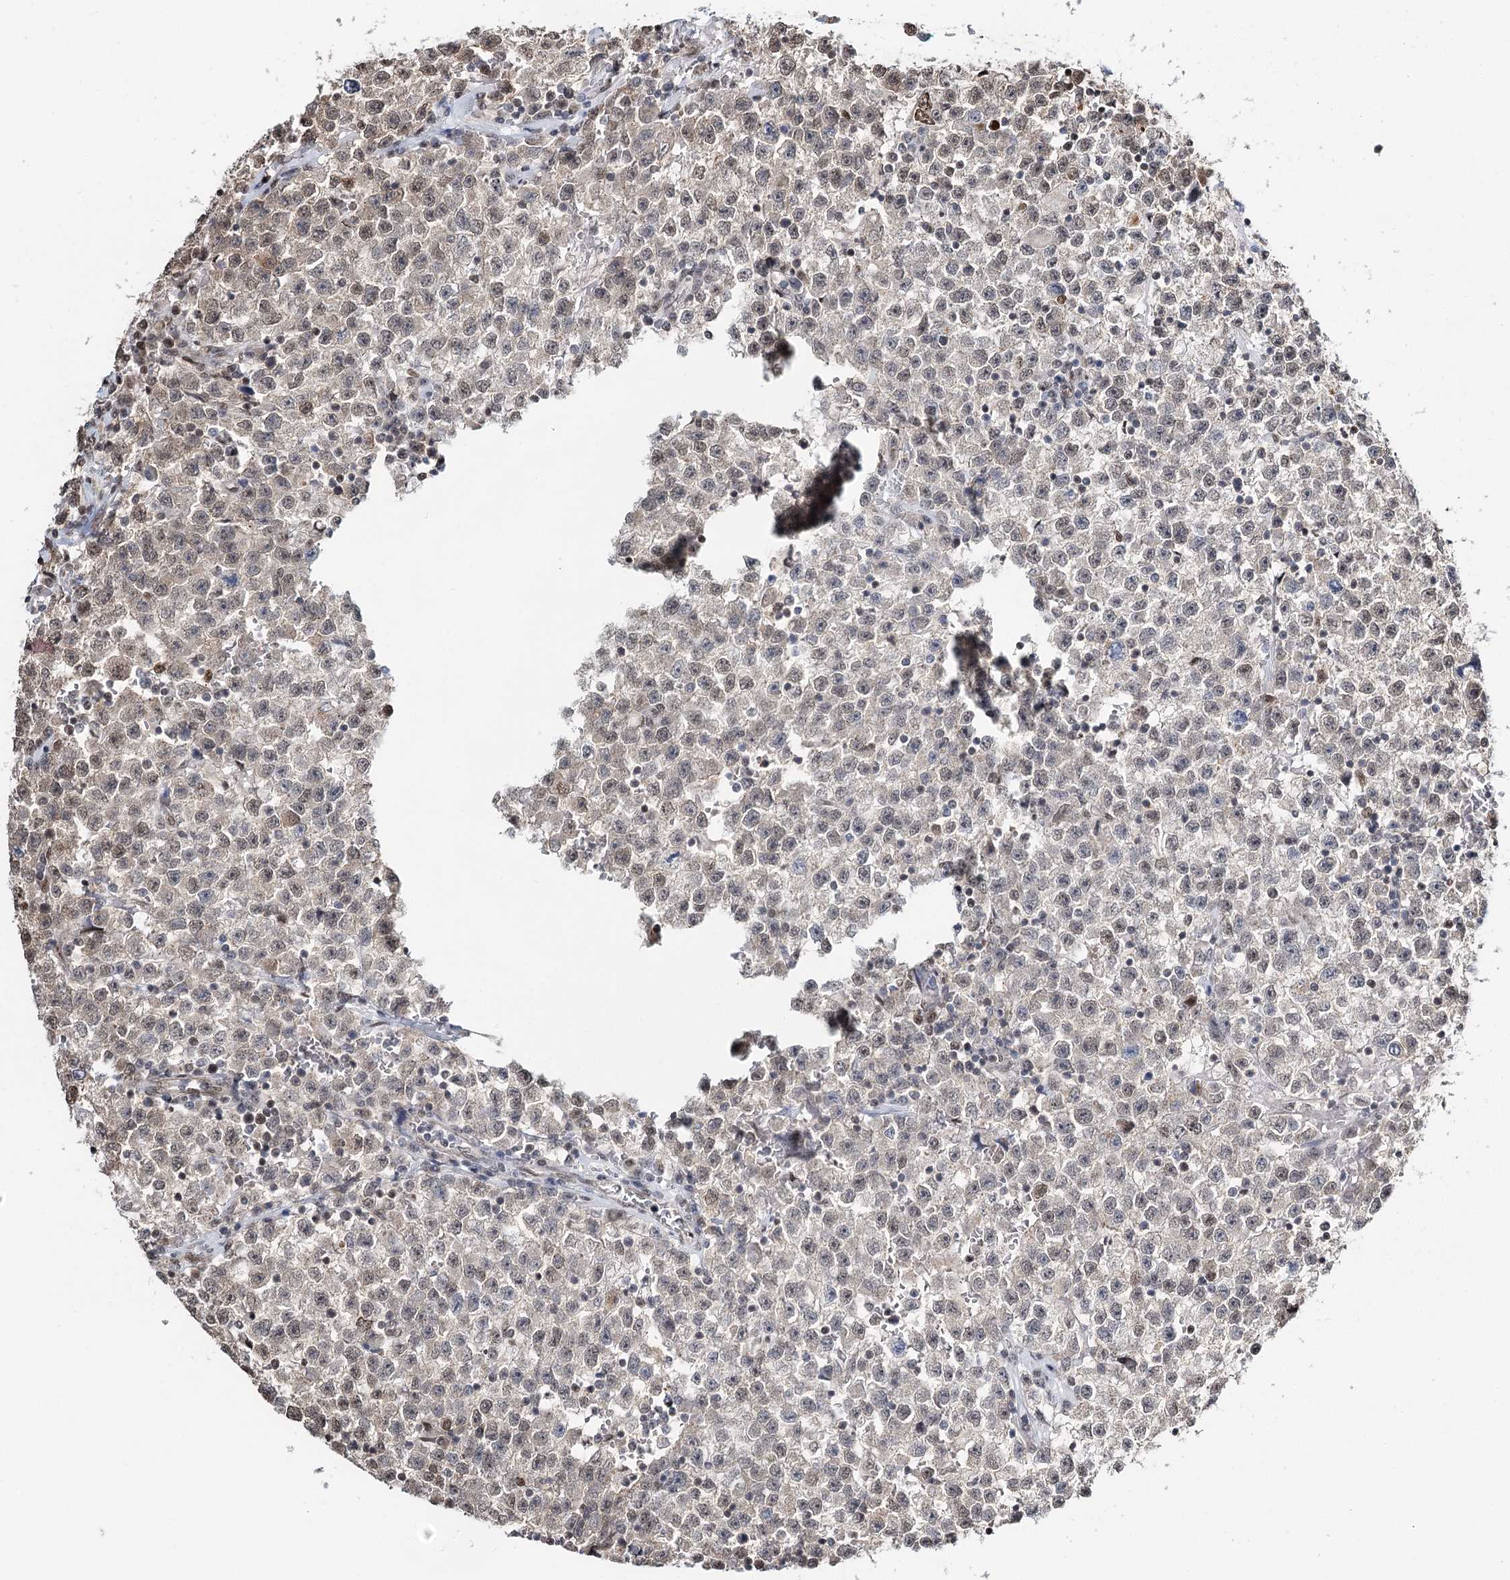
{"staining": {"intensity": "weak", "quantity": "<25%", "location": "nuclear"}, "tissue": "testis cancer", "cell_type": "Tumor cells", "image_type": "cancer", "snomed": [{"axis": "morphology", "description": "Seminoma, NOS"}, {"axis": "topography", "description": "Testis"}], "caption": "Protein analysis of testis cancer (seminoma) displays no significant staining in tumor cells.", "gene": "RPS27A", "patient": {"sex": "male", "age": 22}}